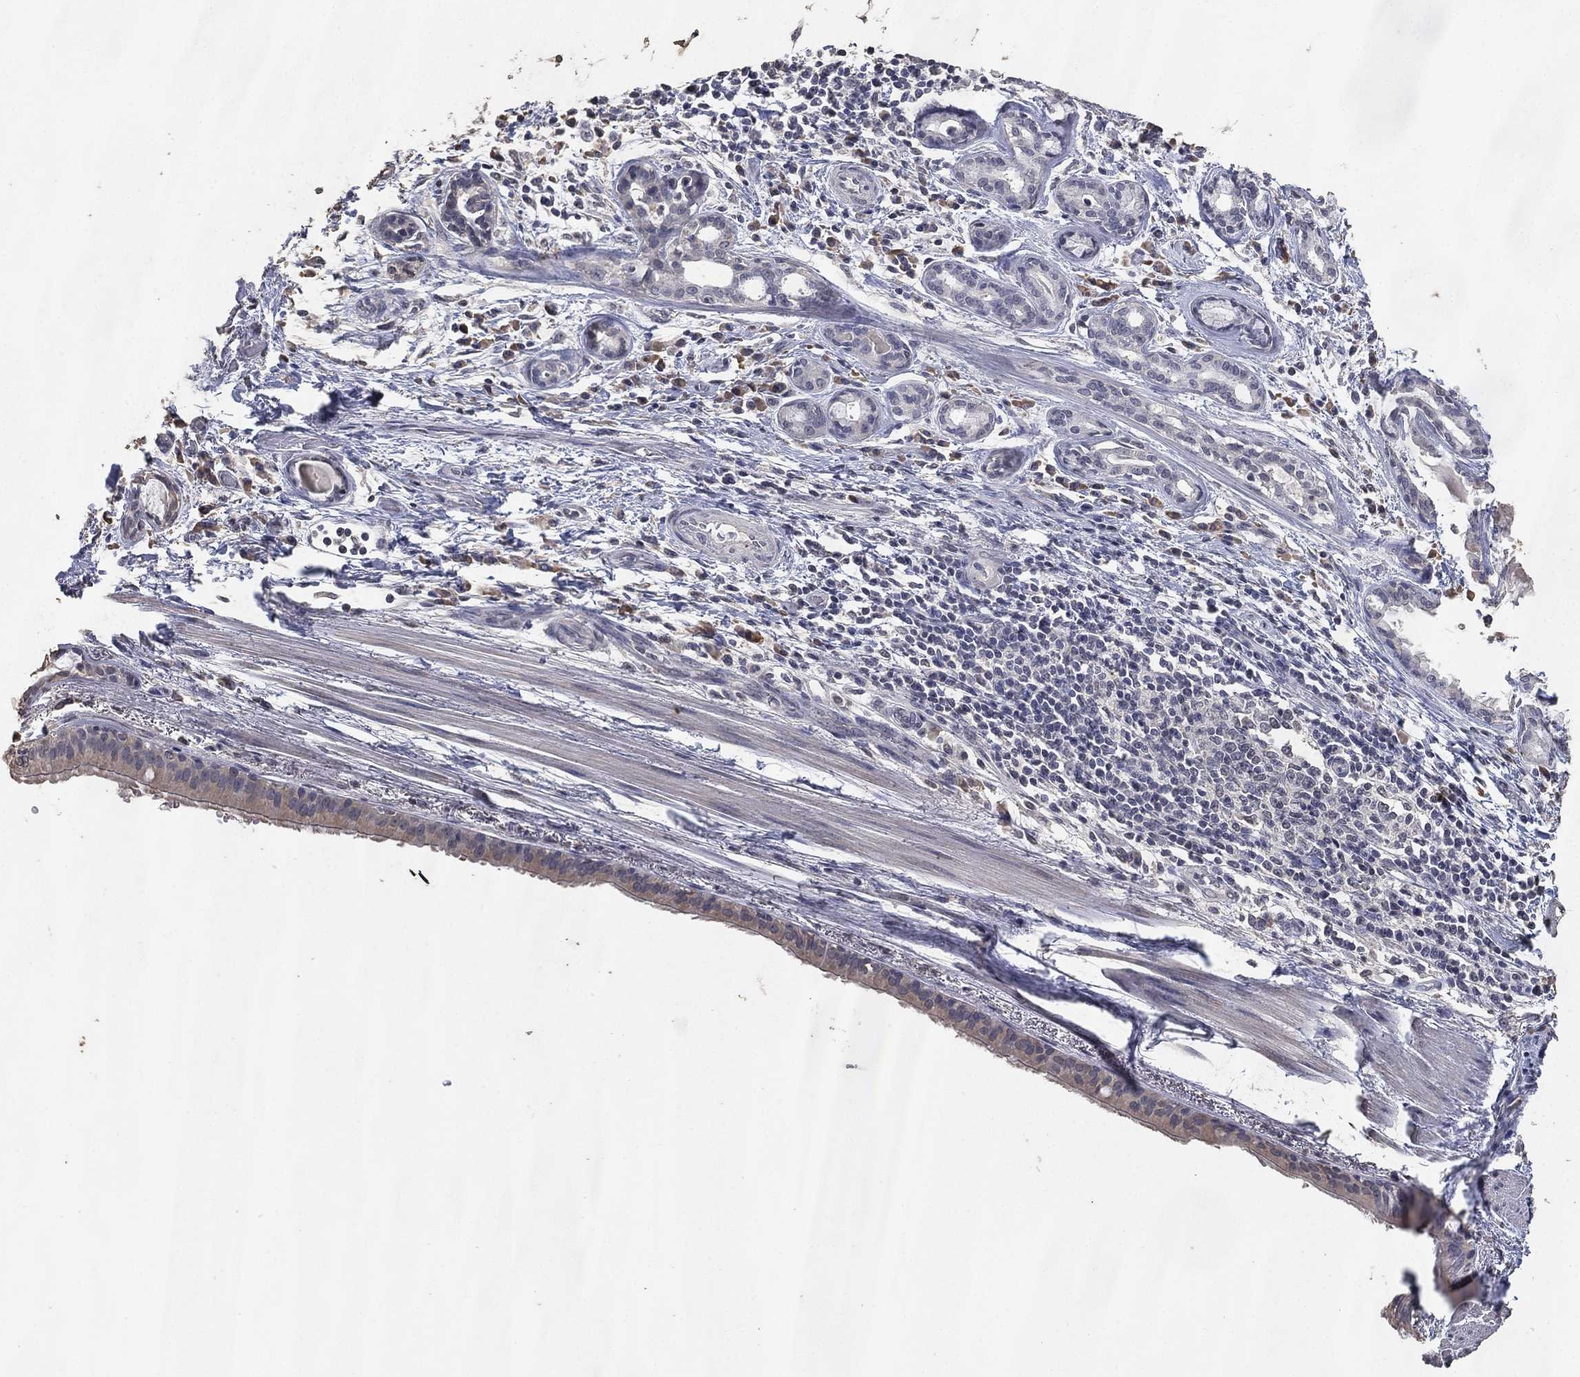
{"staining": {"intensity": "negative", "quantity": "none", "location": "none"}, "tissue": "bronchus", "cell_type": "Respiratory epithelial cells", "image_type": "normal", "snomed": [{"axis": "morphology", "description": "Normal tissue, NOS"}, {"axis": "morphology", "description": "Squamous cell carcinoma, NOS"}, {"axis": "topography", "description": "Bronchus"}, {"axis": "topography", "description": "Lung"}], "caption": "Immunohistochemistry (IHC) of normal bronchus shows no expression in respiratory epithelial cells.", "gene": "DSG1", "patient": {"sex": "male", "age": 69}}